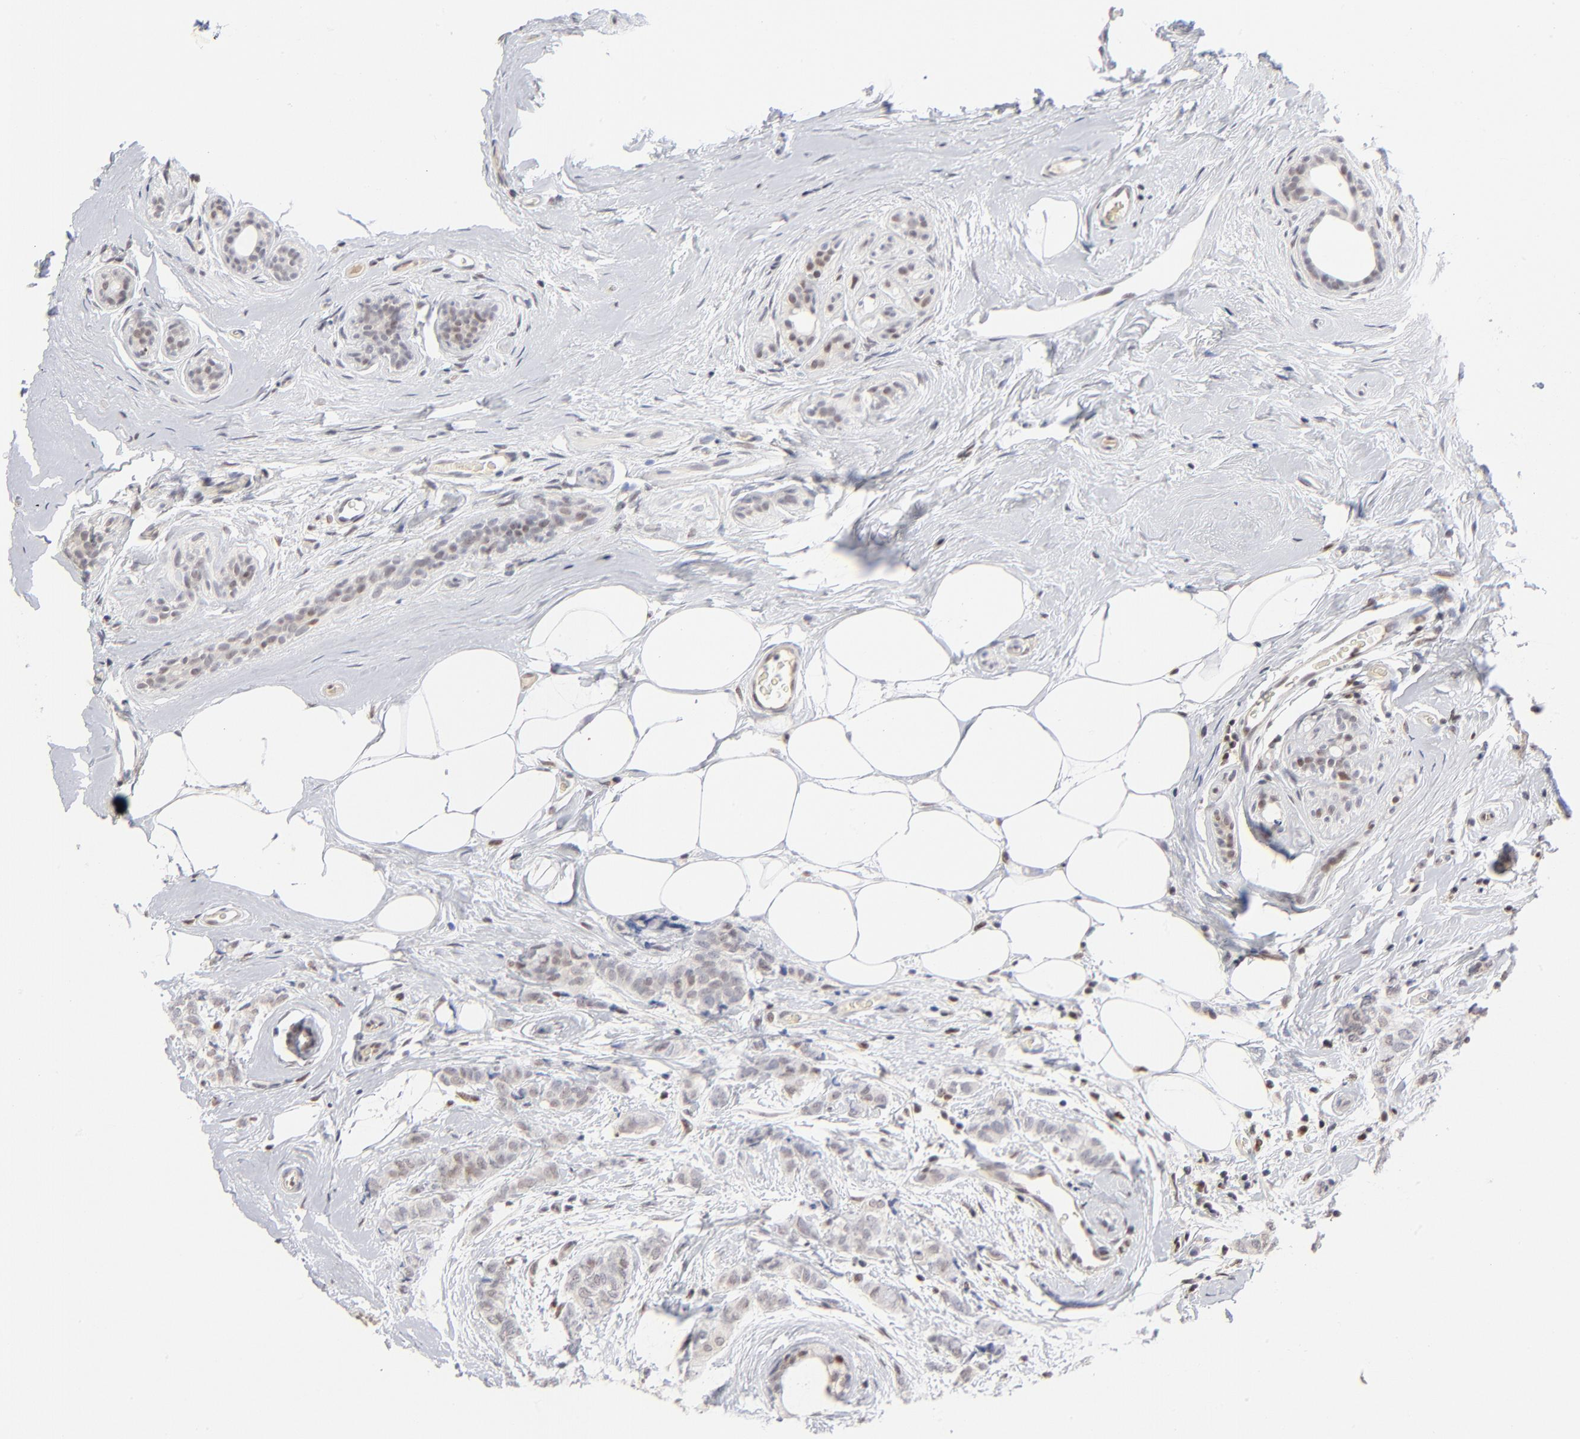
{"staining": {"intensity": "weak", "quantity": "<25%", "location": "nuclear"}, "tissue": "breast cancer", "cell_type": "Tumor cells", "image_type": "cancer", "snomed": [{"axis": "morphology", "description": "Lobular carcinoma"}, {"axis": "topography", "description": "Breast"}], "caption": "Immunohistochemical staining of breast cancer displays no significant expression in tumor cells.", "gene": "MAX", "patient": {"sex": "female", "age": 60}}